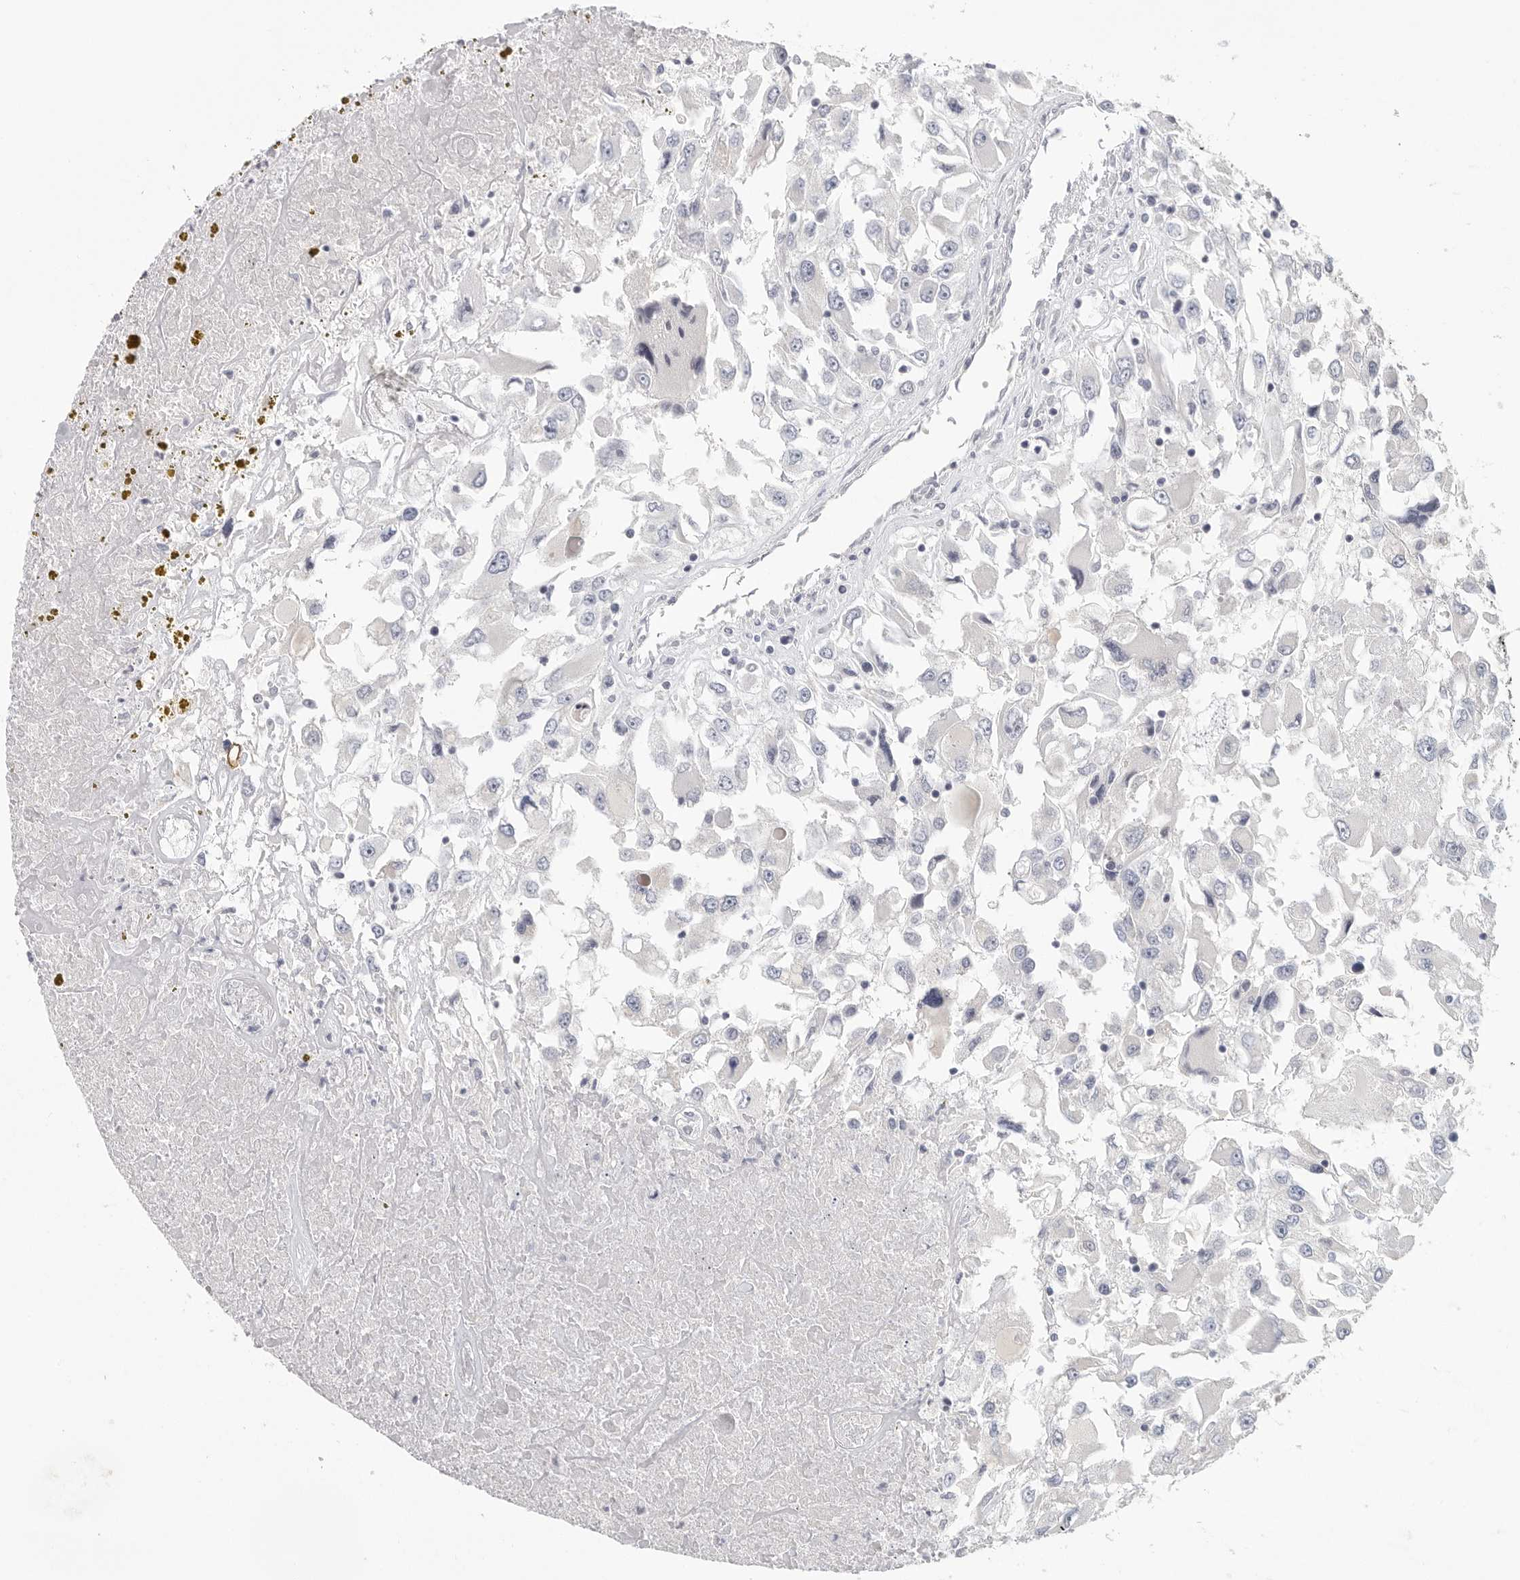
{"staining": {"intensity": "negative", "quantity": "none", "location": "none"}, "tissue": "renal cancer", "cell_type": "Tumor cells", "image_type": "cancer", "snomed": [{"axis": "morphology", "description": "Adenocarcinoma, NOS"}, {"axis": "topography", "description": "Kidney"}], "caption": "The photomicrograph exhibits no significant staining in tumor cells of adenocarcinoma (renal).", "gene": "DNAJC11", "patient": {"sex": "female", "age": 52}}